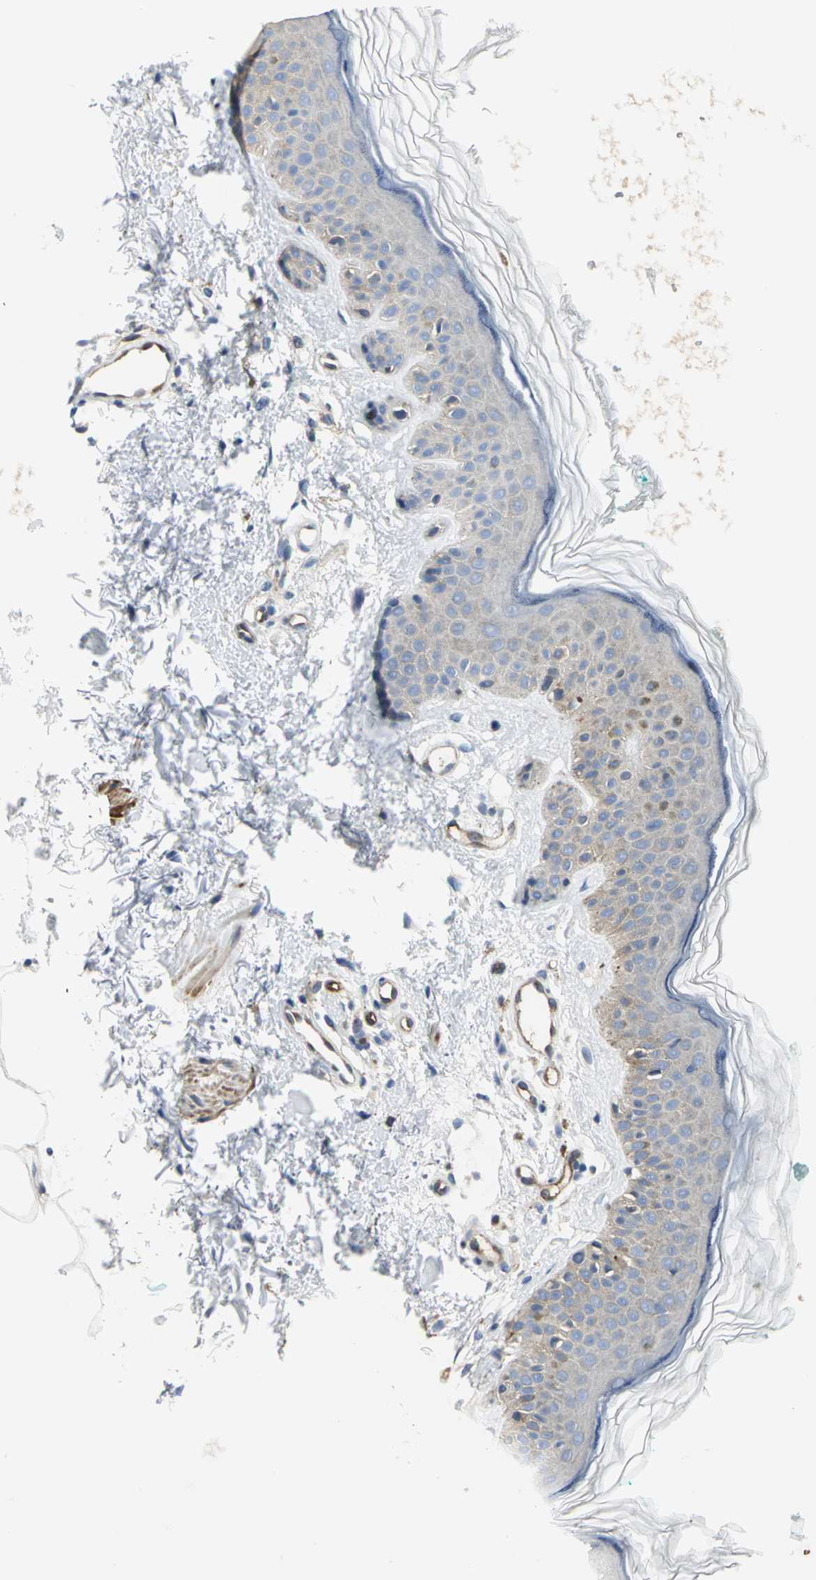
{"staining": {"intensity": "negative", "quantity": "none", "location": "none"}, "tissue": "skin", "cell_type": "Fibroblasts", "image_type": "normal", "snomed": [{"axis": "morphology", "description": "Normal tissue, NOS"}, {"axis": "topography", "description": "Skin"}], "caption": "Protein analysis of normal skin demonstrates no significant positivity in fibroblasts.", "gene": "CHRNB1", "patient": {"sex": "male", "age": 71}}